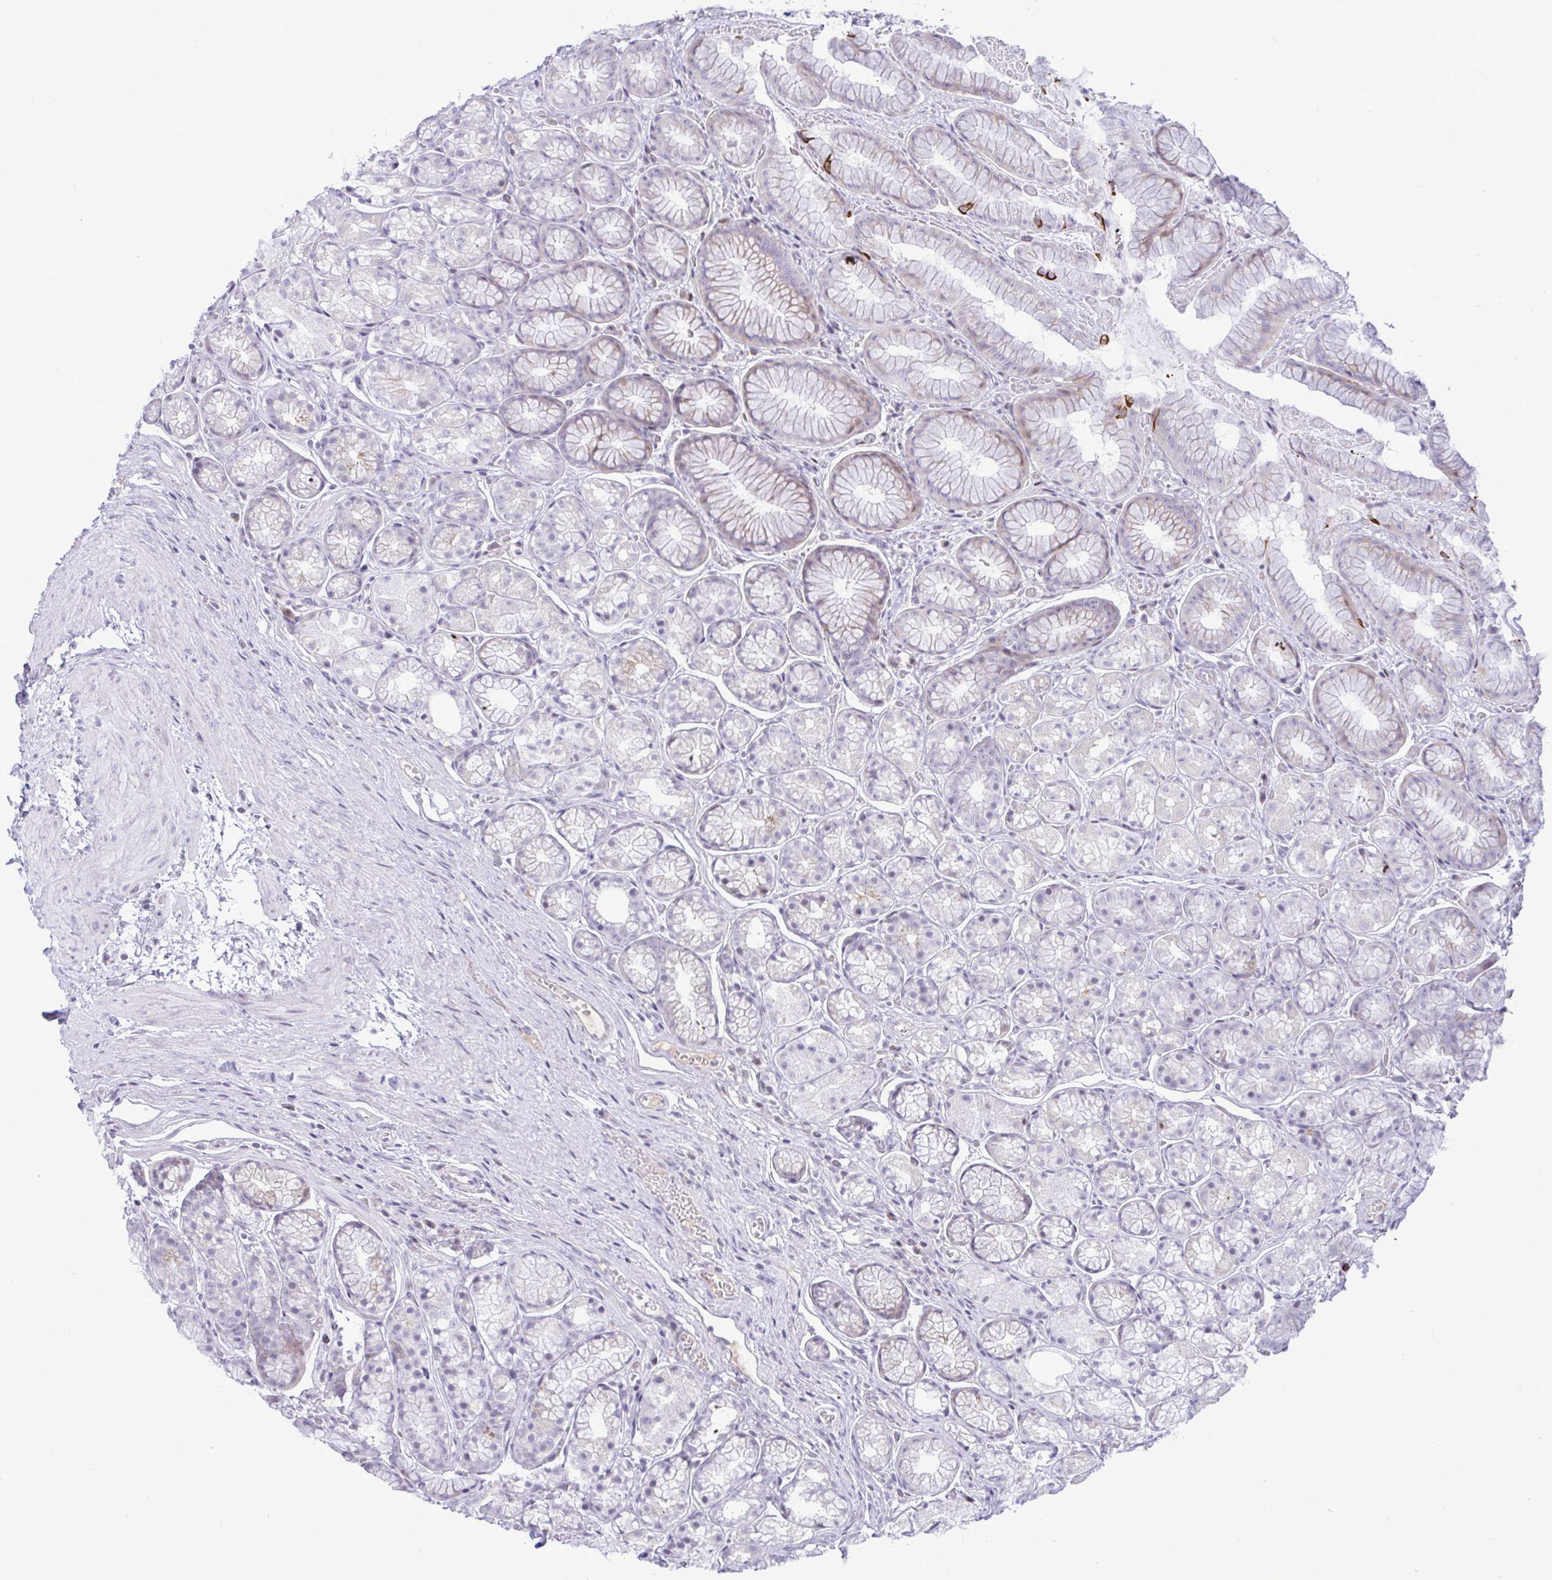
{"staining": {"intensity": "strong", "quantity": "<25%", "location": "cytoplasmic/membranous"}, "tissue": "stomach", "cell_type": "Glandular cells", "image_type": "normal", "snomed": [{"axis": "morphology", "description": "Normal tissue, NOS"}, {"axis": "topography", "description": "Smooth muscle"}, {"axis": "topography", "description": "Stomach"}], "caption": "Immunohistochemistry (IHC) of benign human stomach exhibits medium levels of strong cytoplasmic/membranous staining in approximately <25% of glandular cells. The staining was performed using DAB to visualize the protein expression in brown, while the nuclei were stained in blue with hematoxylin (Magnification: 20x).", "gene": "EPOP", "patient": {"sex": "male", "age": 70}}